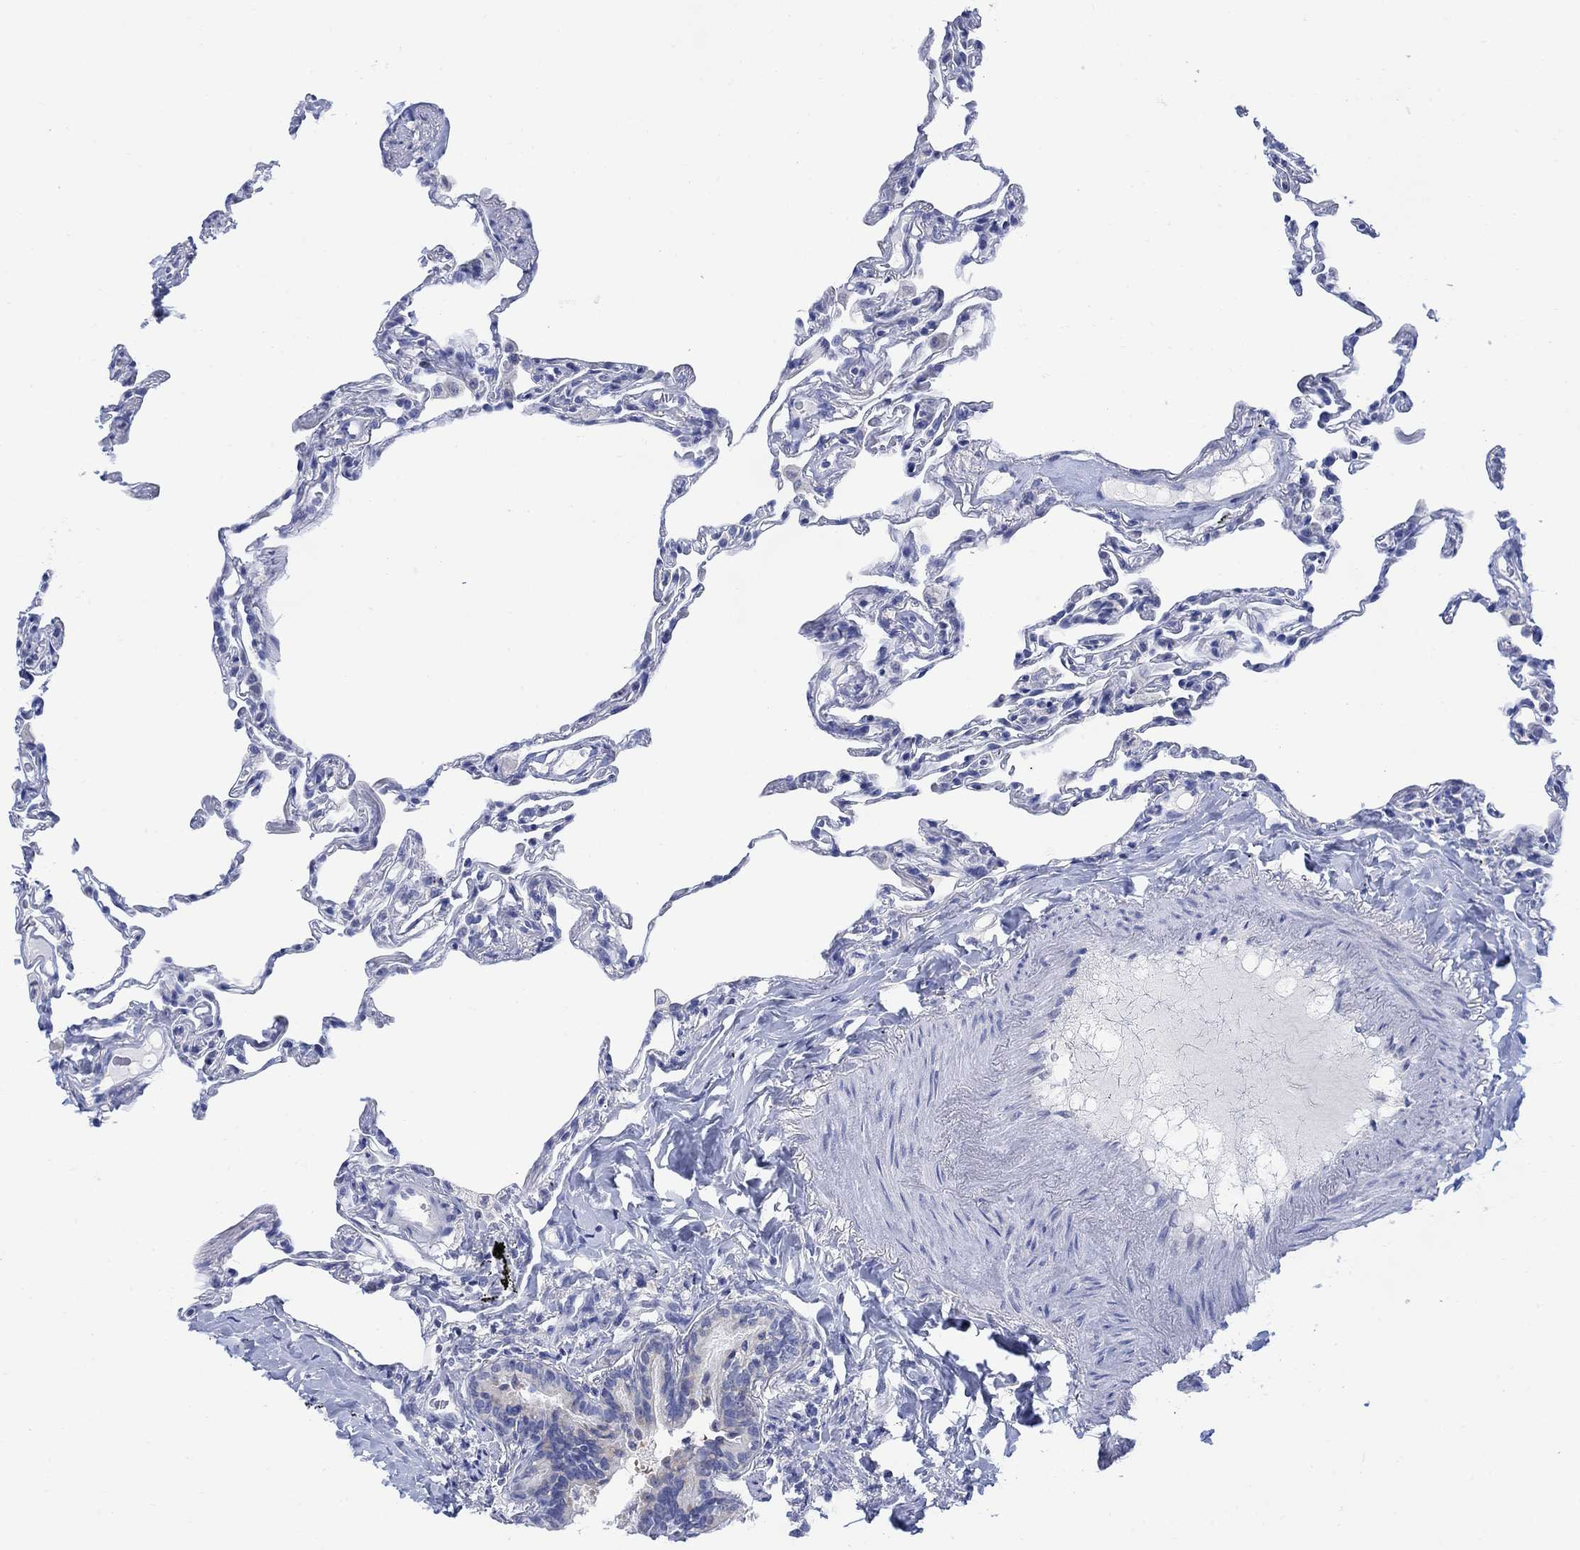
{"staining": {"intensity": "negative", "quantity": "none", "location": "none"}, "tissue": "lung", "cell_type": "Alveolar cells", "image_type": "normal", "snomed": [{"axis": "morphology", "description": "Normal tissue, NOS"}, {"axis": "topography", "description": "Lung"}], "caption": "Immunohistochemistry (IHC) of benign lung displays no expression in alveolar cells. (DAB immunohistochemistry, high magnification).", "gene": "FBP2", "patient": {"sex": "female", "age": 57}}